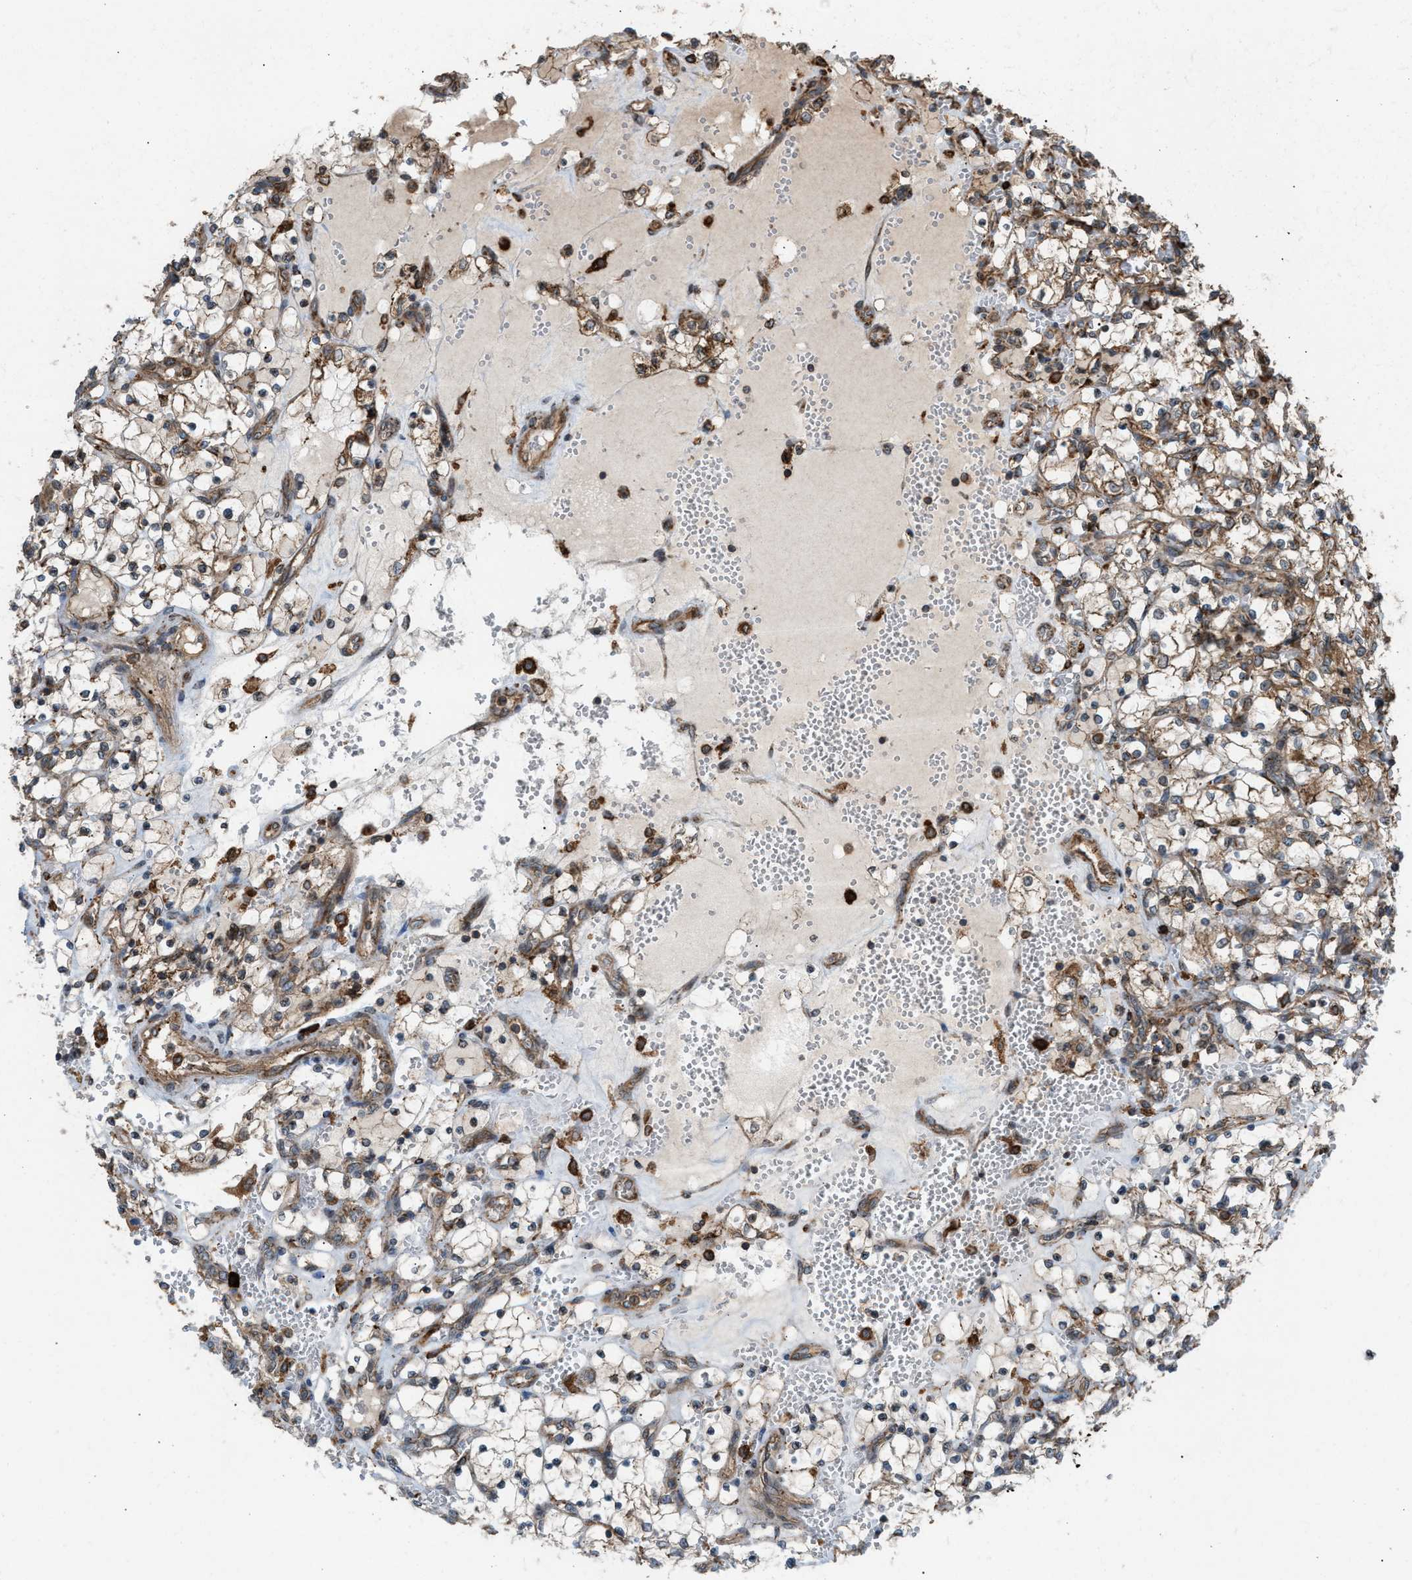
{"staining": {"intensity": "weak", "quantity": ">75%", "location": "cytoplasmic/membranous"}, "tissue": "renal cancer", "cell_type": "Tumor cells", "image_type": "cancer", "snomed": [{"axis": "morphology", "description": "Adenocarcinoma, NOS"}, {"axis": "topography", "description": "Kidney"}], "caption": "Adenocarcinoma (renal) stained with DAB (3,3'-diaminobenzidine) IHC exhibits low levels of weak cytoplasmic/membranous staining in about >75% of tumor cells.", "gene": "BAIAP2L1", "patient": {"sex": "female", "age": 69}}